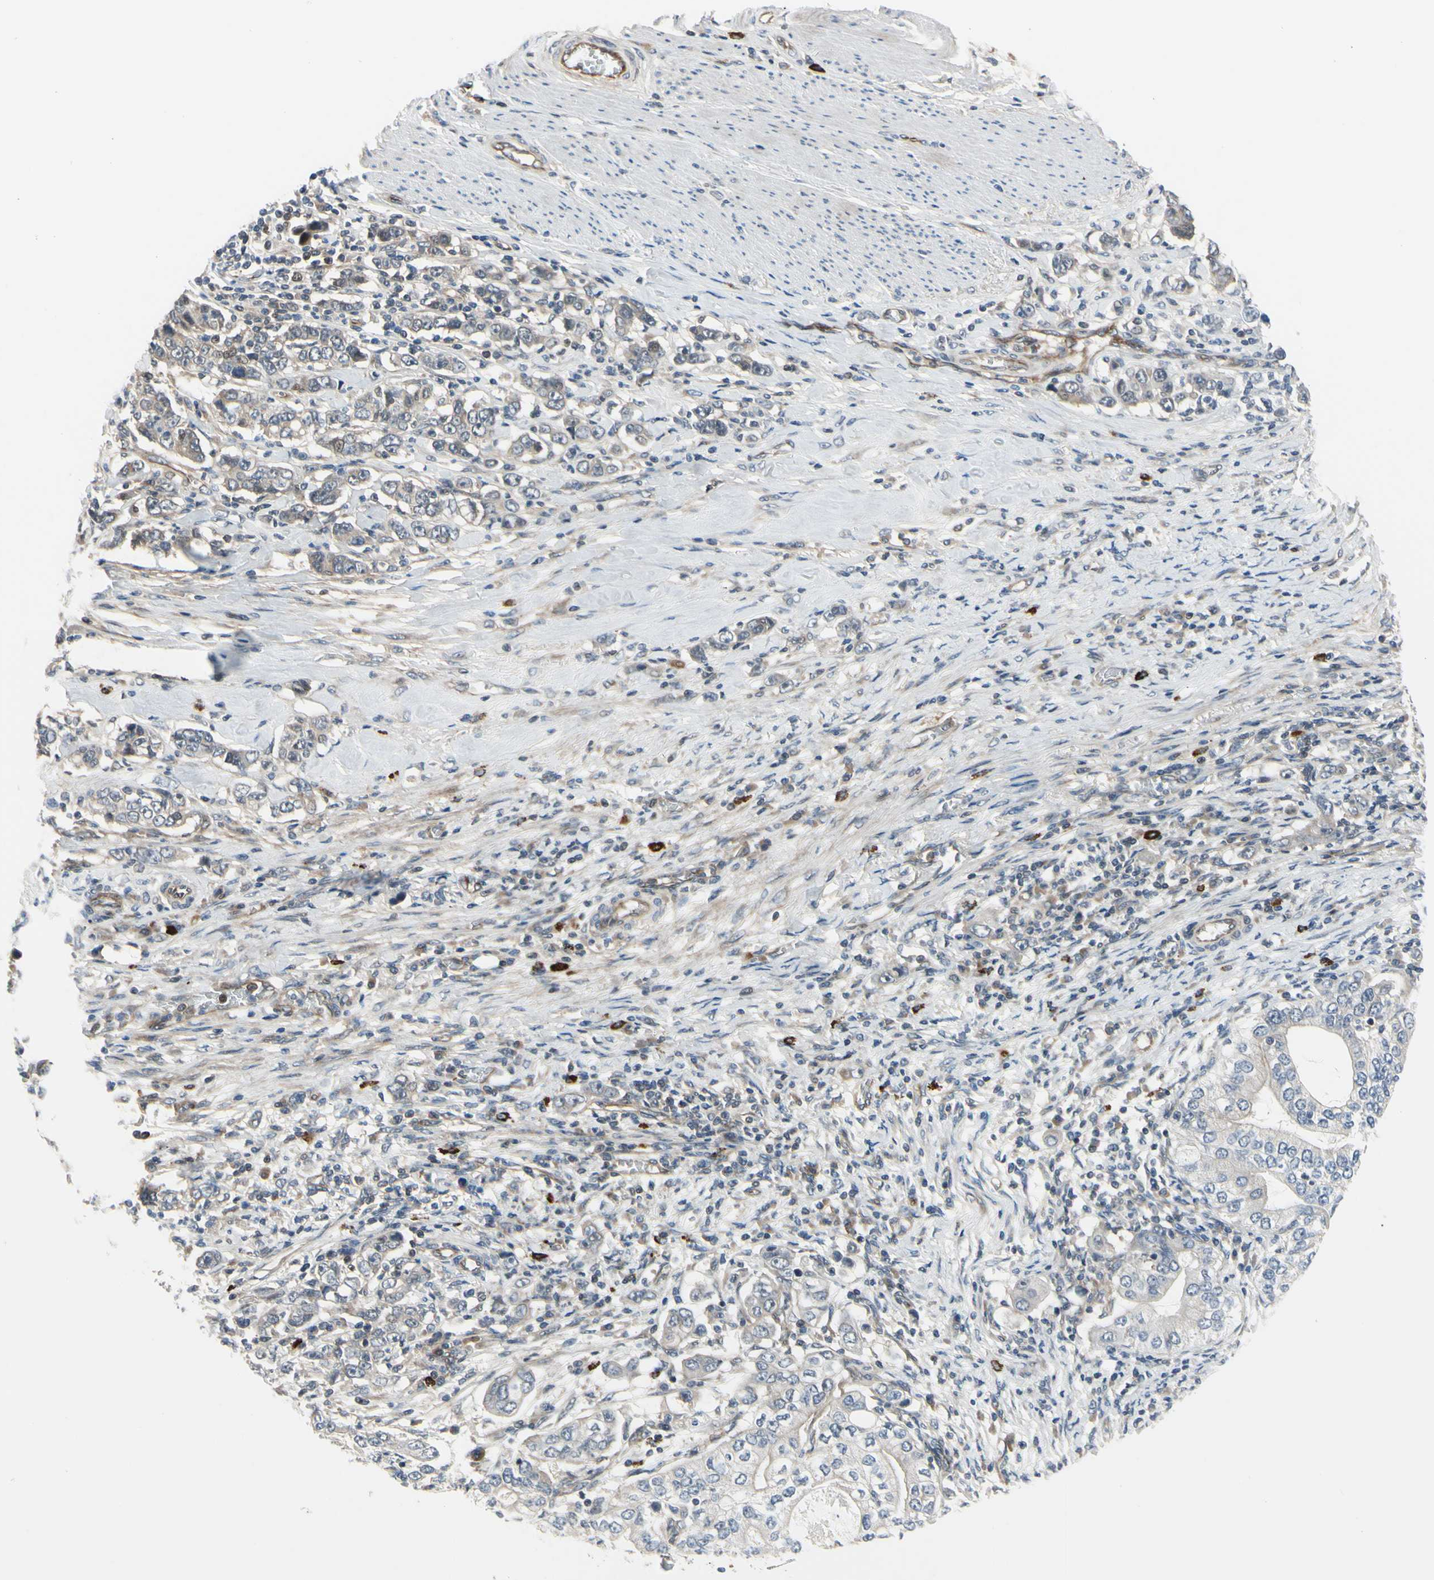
{"staining": {"intensity": "weak", "quantity": ">75%", "location": "cytoplasmic/membranous"}, "tissue": "stomach cancer", "cell_type": "Tumor cells", "image_type": "cancer", "snomed": [{"axis": "morphology", "description": "Adenocarcinoma, NOS"}, {"axis": "topography", "description": "Stomach, lower"}], "caption": "Stomach adenocarcinoma tissue displays weak cytoplasmic/membranous expression in approximately >75% of tumor cells, visualized by immunohistochemistry. (DAB (3,3'-diaminobenzidine) IHC with brightfield microscopy, high magnification).", "gene": "COMMD9", "patient": {"sex": "female", "age": 72}}